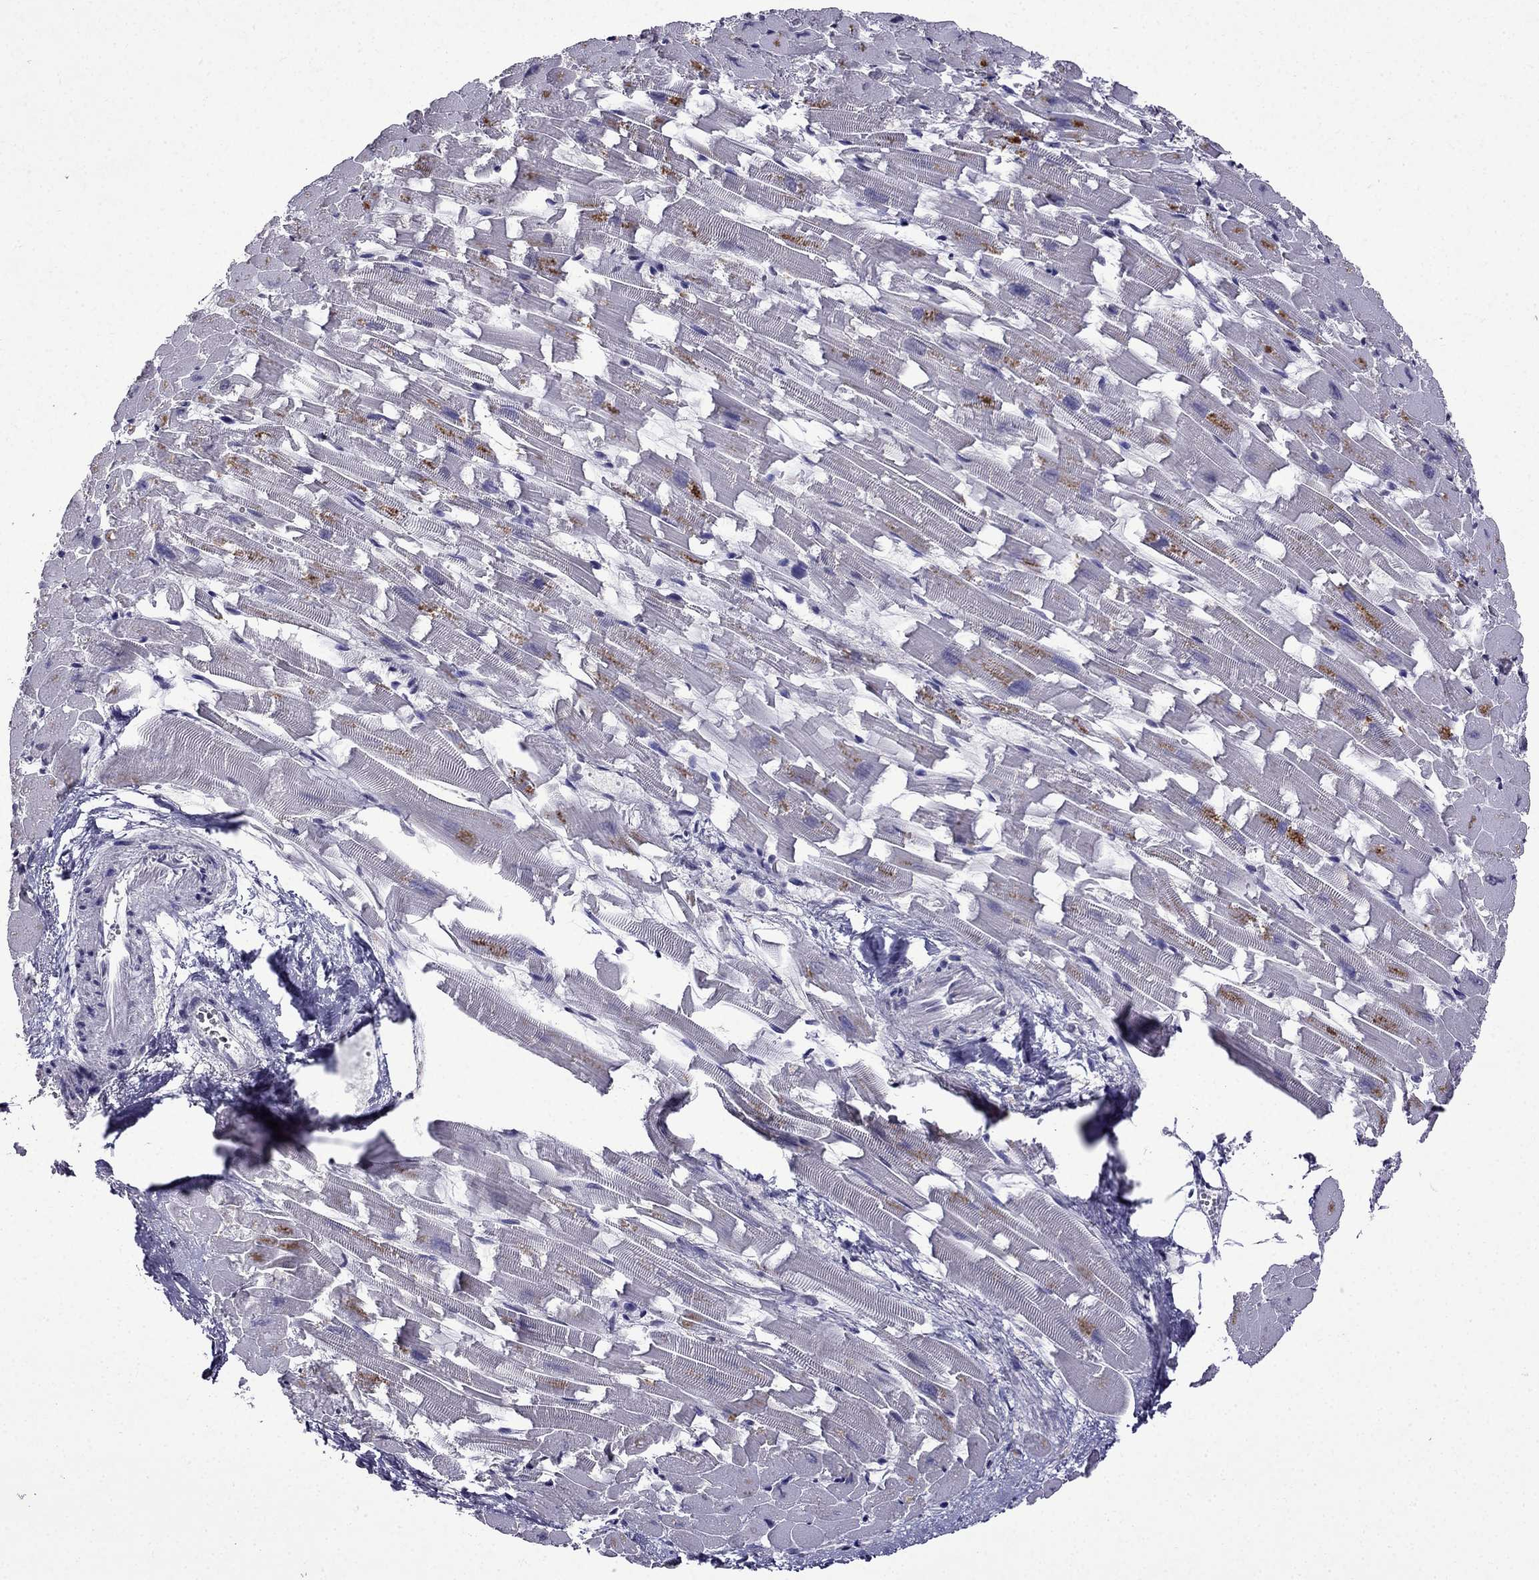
{"staining": {"intensity": "negative", "quantity": "none", "location": "none"}, "tissue": "heart muscle", "cell_type": "Cardiomyocytes", "image_type": "normal", "snomed": [{"axis": "morphology", "description": "Normal tissue, NOS"}, {"axis": "topography", "description": "Heart"}], "caption": "Human heart muscle stained for a protein using immunohistochemistry (IHC) displays no staining in cardiomyocytes.", "gene": "DNAH17", "patient": {"sex": "female", "age": 64}}